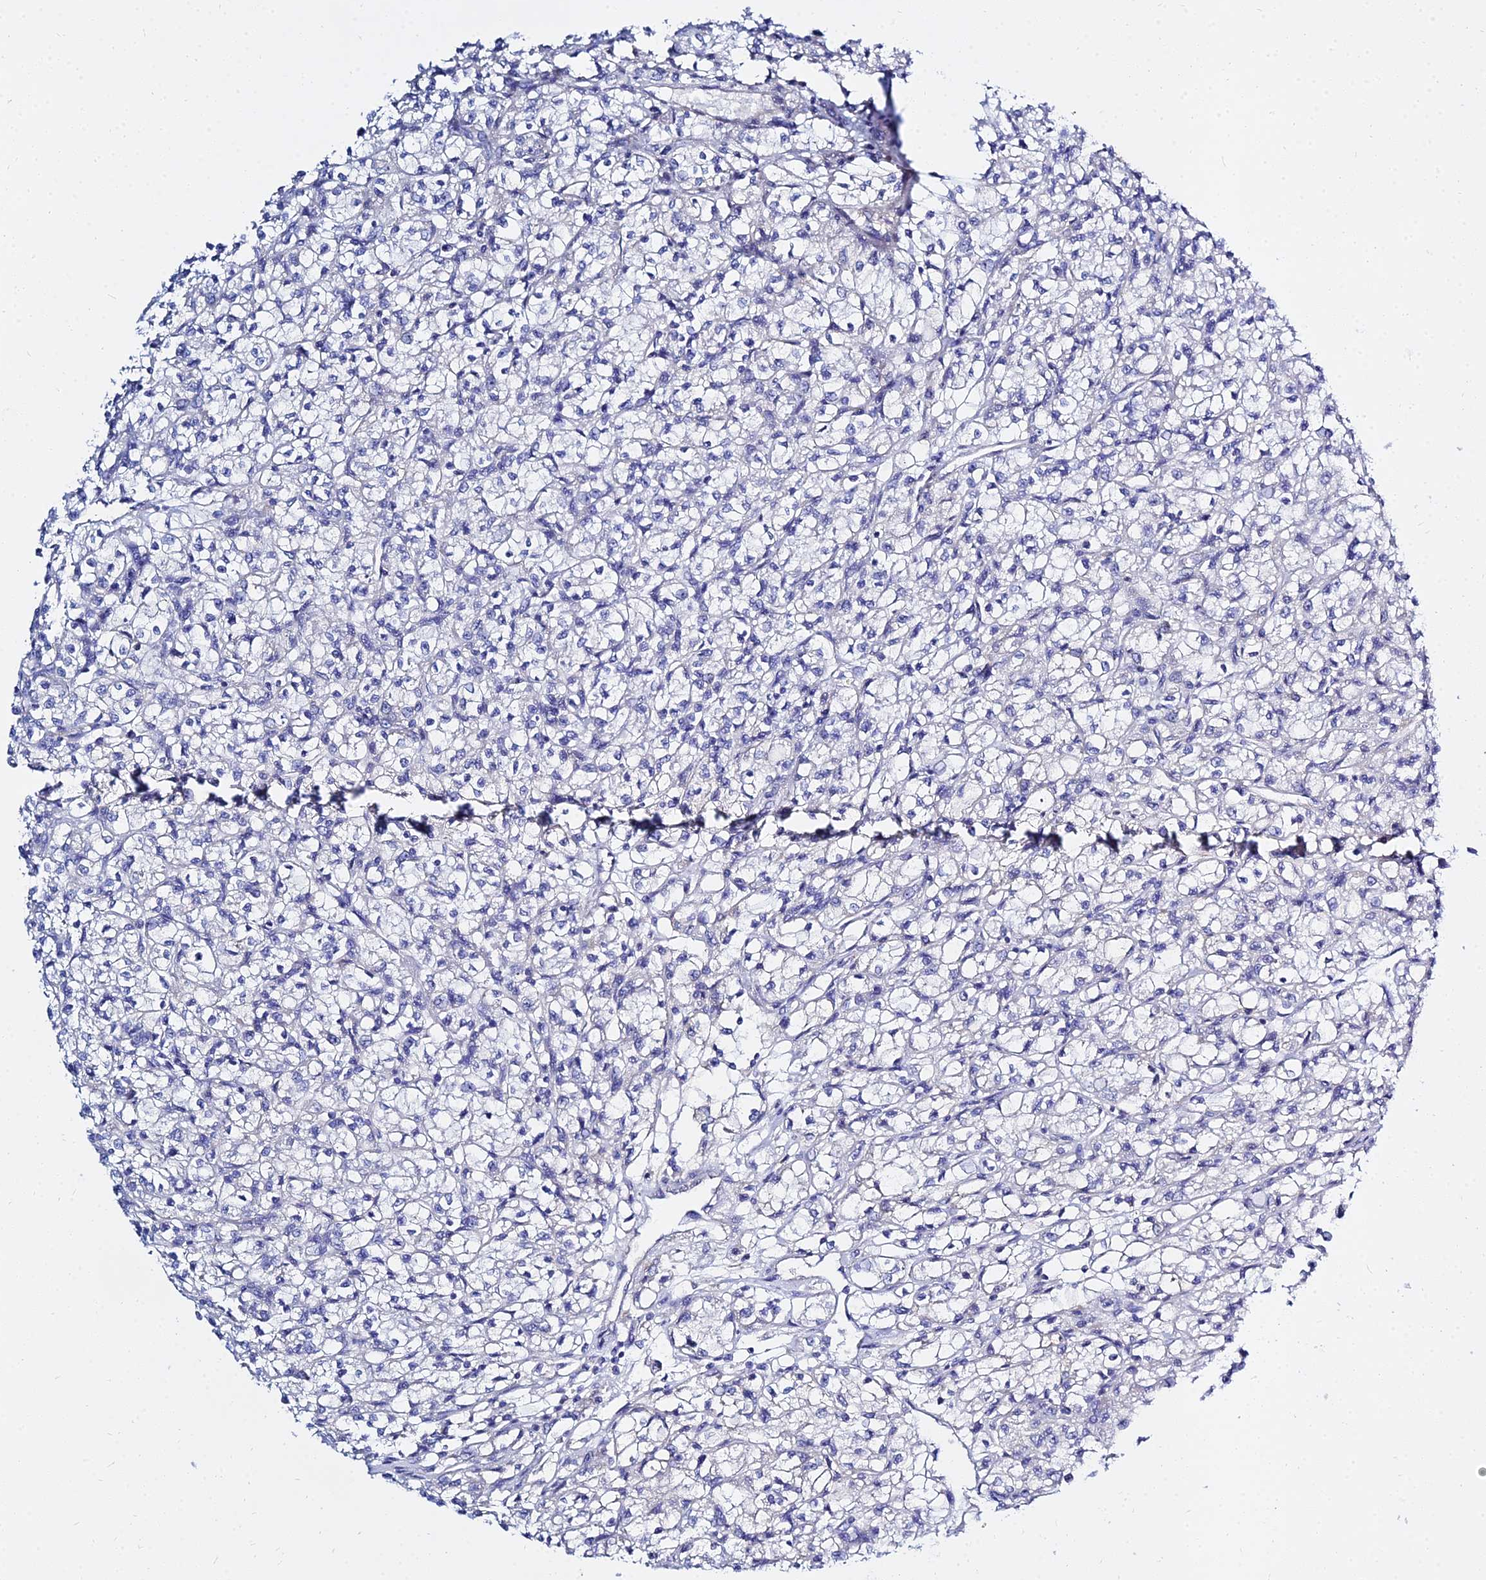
{"staining": {"intensity": "negative", "quantity": "none", "location": "none"}, "tissue": "renal cancer", "cell_type": "Tumor cells", "image_type": "cancer", "snomed": [{"axis": "morphology", "description": "Adenocarcinoma, NOS"}, {"axis": "topography", "description": "Kidney"}], "caption": "The micrograph displays no significant positivity in tumor cells of renal cancer. (Immunohistochemistry (ihc), brightfield microscopy, high magnification).", "gene": "ZNF552", "patient": {"sex": "female", "age": 59}}